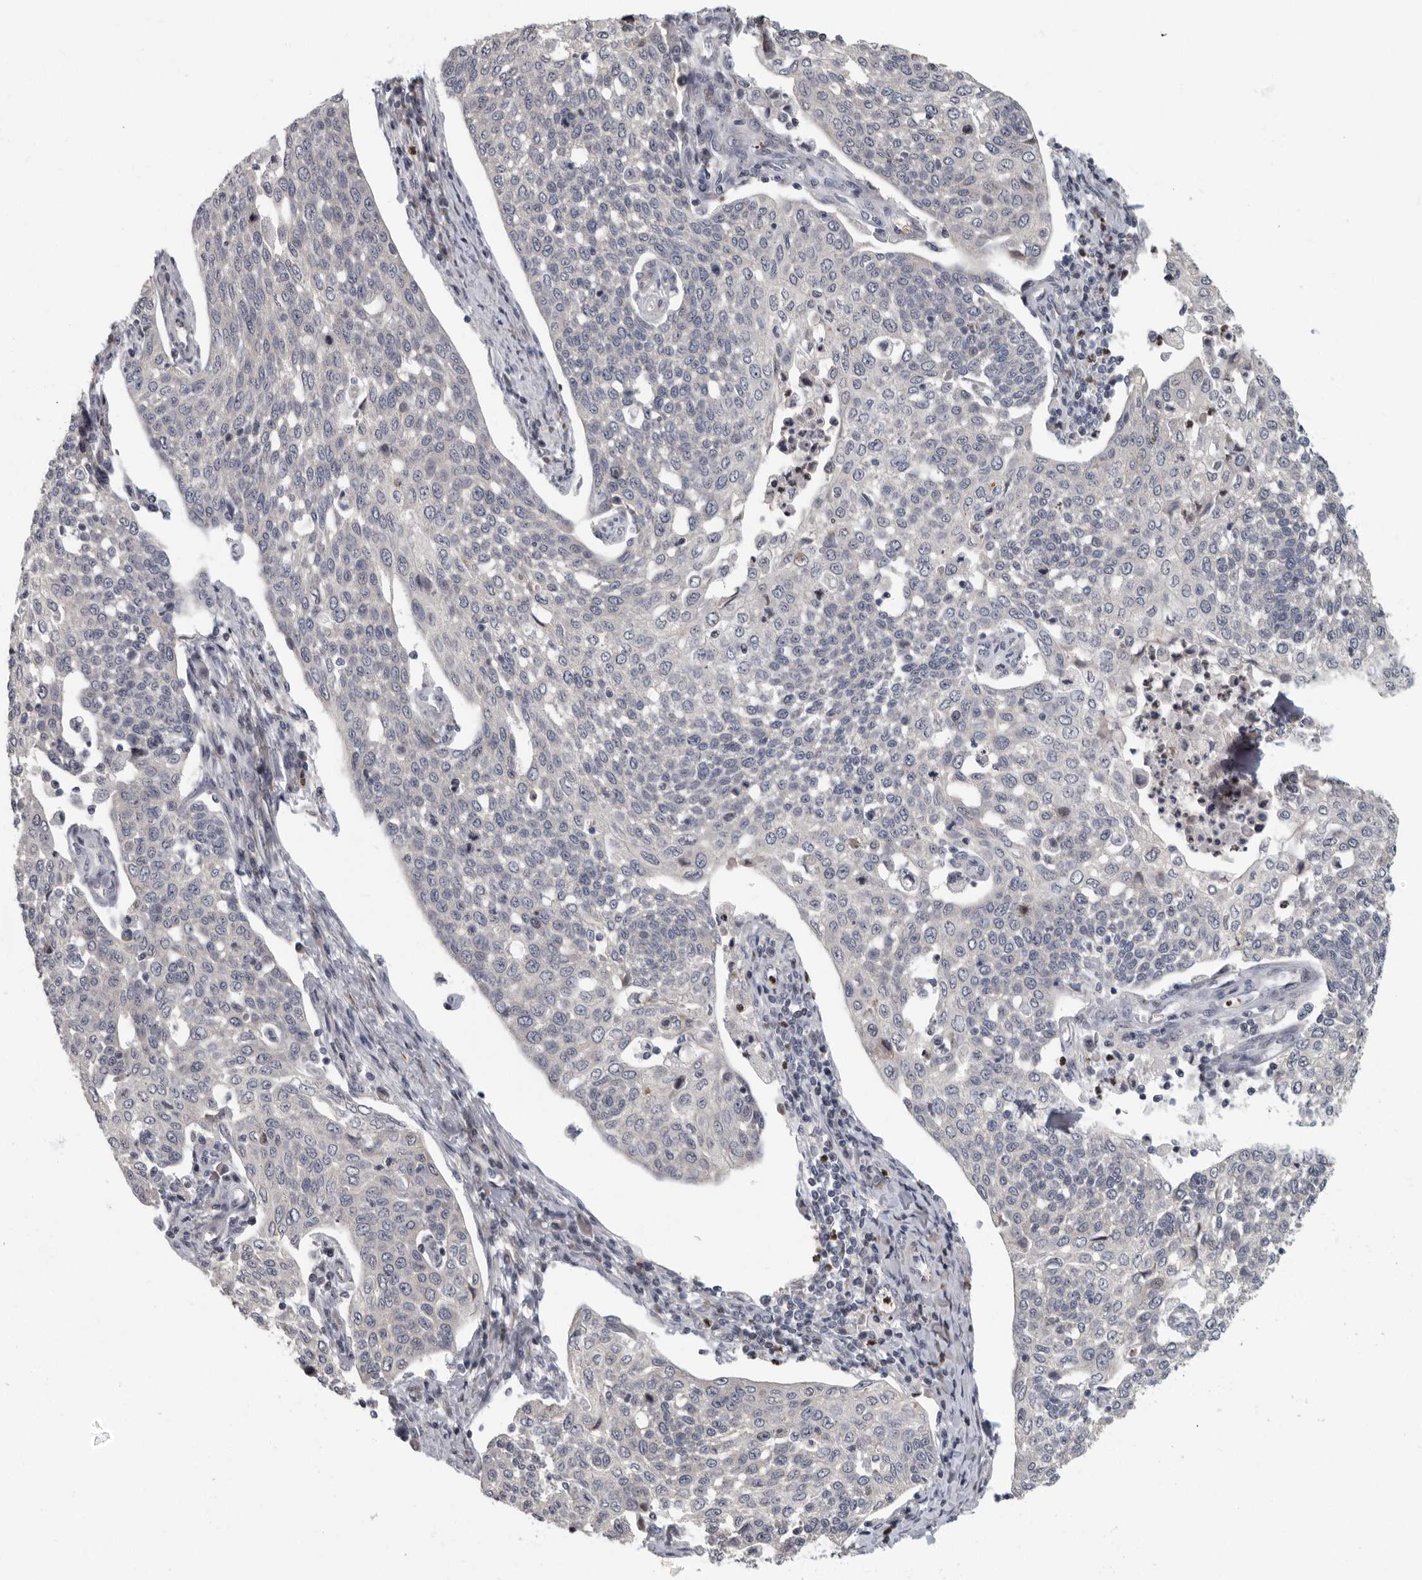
{"staining": {"intensity": "negative", "quantity": "none", "location": "none"}, "tissue": "cervical cancer", "cell_type": "Tumor cells", "image_type": "cancer", "snomed": [{"axis": "morphology", "description": "Squamous cell carcinoma, NOS"}, {"axis": "topography", "description": "Cervix"}], "caption": "Tumor cells show no significant staining in cervical cancer.", "gene": "PDCD11", "patient": {"sex": "female", "age": 34}}